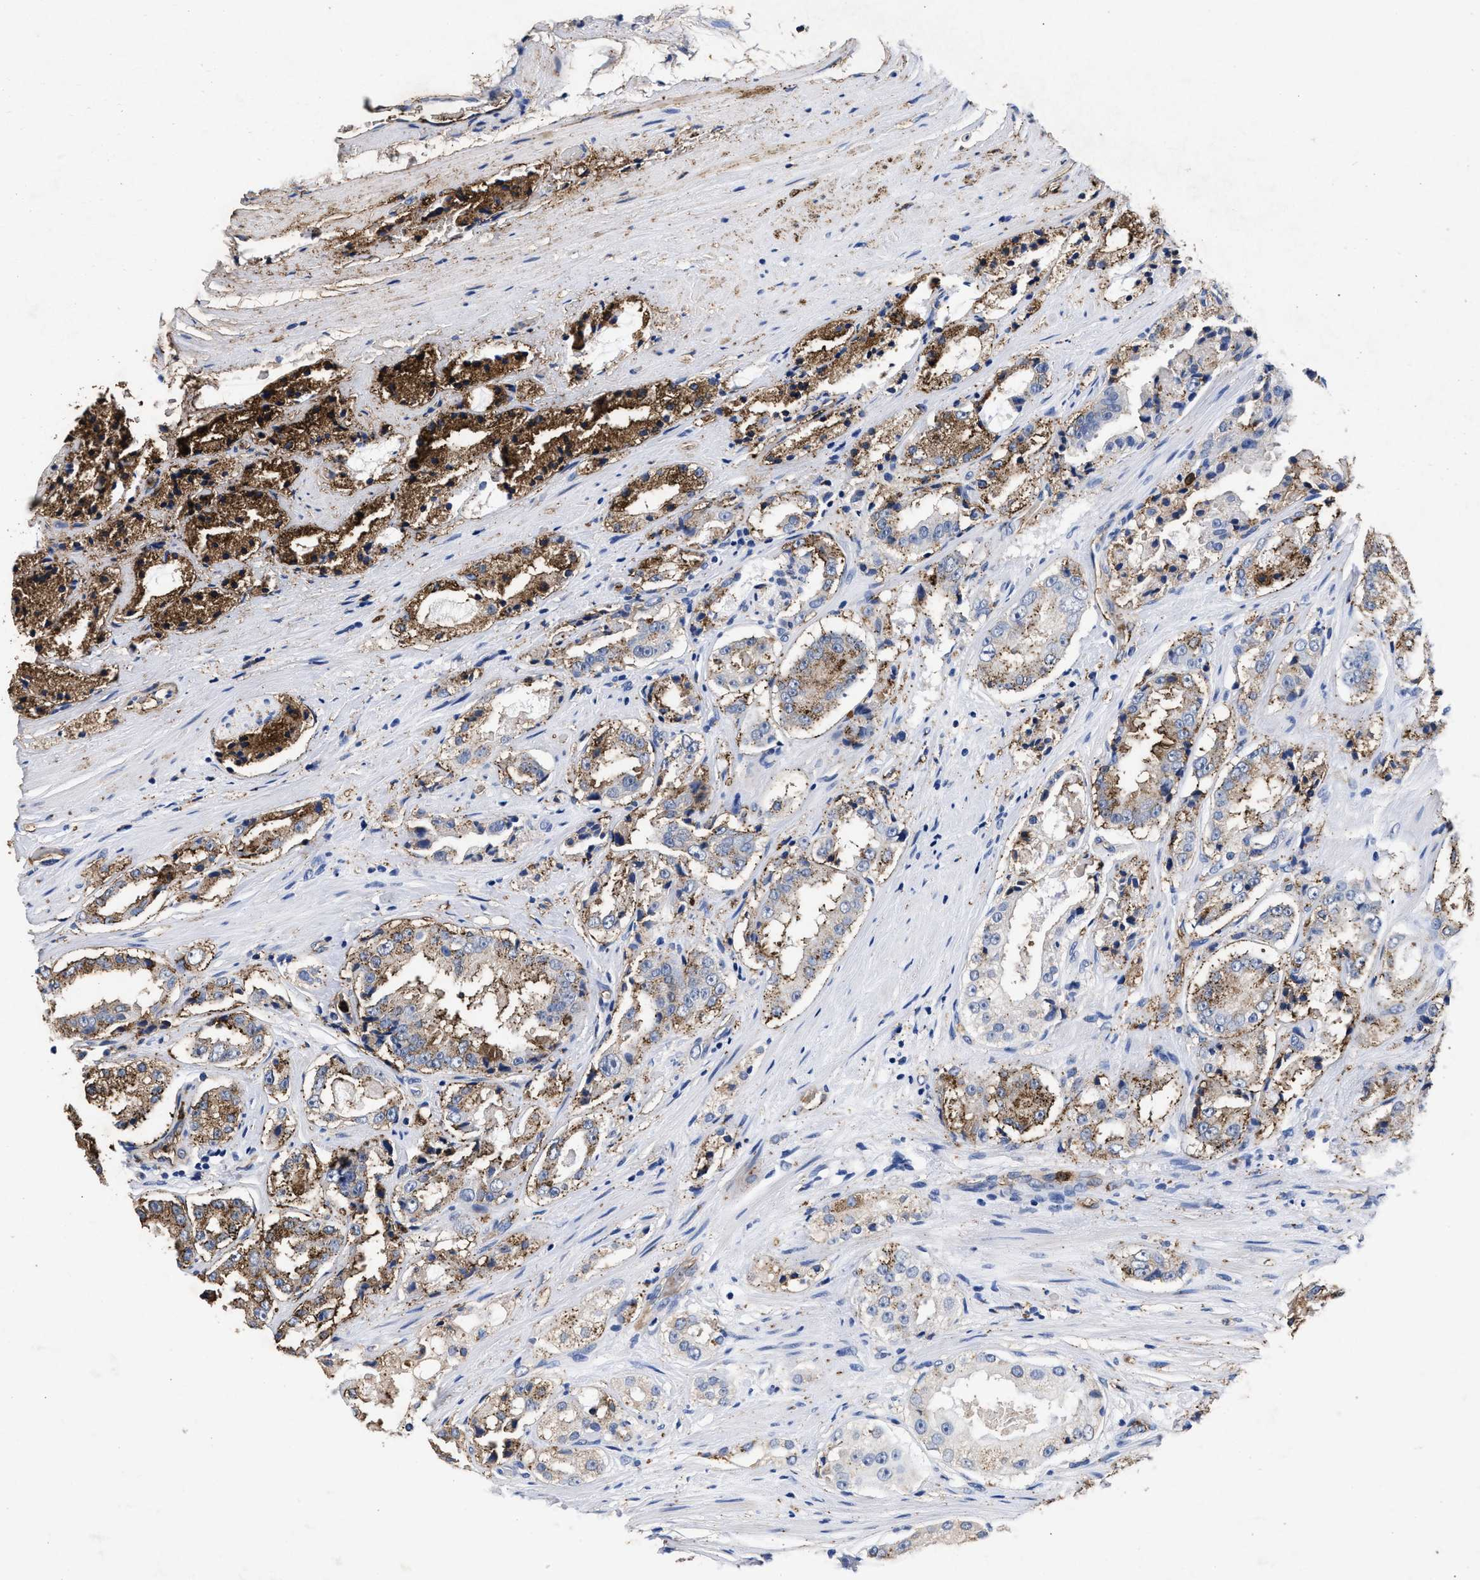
{"staining": {"intensity": "strong", "quantity": "<25%", "location": "cytoplasmic/membranous"}, "tissue": "prostate cancer", "cell_type": "Tumor cells", "image_type": "cancer", "snomed": [{"axis": "morphology", "description": "Adenocarcinoma, High grade"}, {"axis": "topography", "description": "Prostate"}], "caption": "Prostate high-grade adenocarcinoma was stained to show a protein in brown. There is medium levels of strong cytoplasmic/membranous positivity in approximately <25% of tumor cells.", "gene": "LTB4R2", "patient": {"sex": "male", "age": 73}}